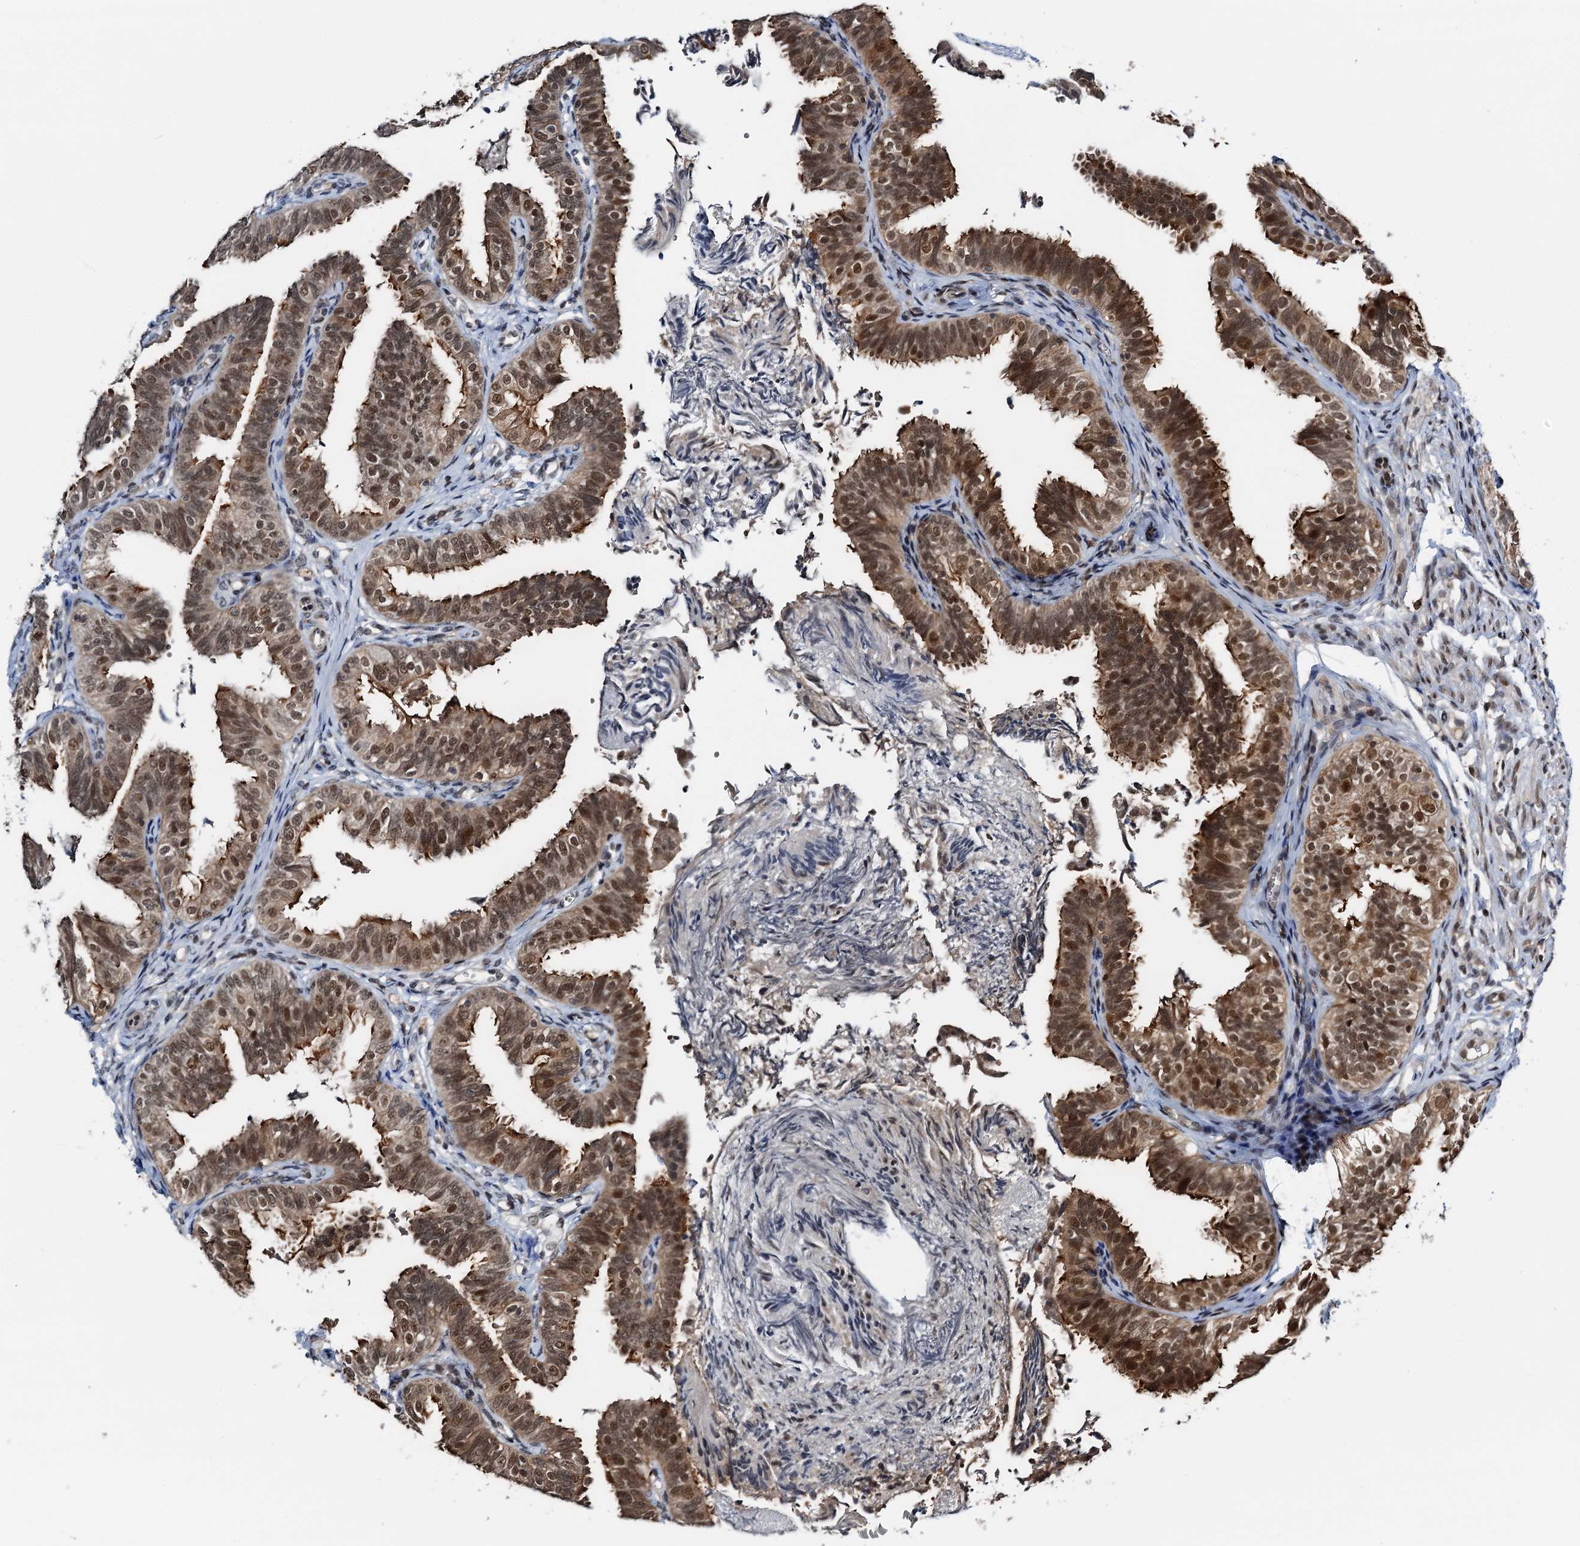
{"staining": {"intensity": "moderate", "quantity": ">75%", "location": "cytoplasmic/membranous,nuclear"}, "tissue": "fallopian tube", "cell_type": "Glandular cells", "image_type": "normal", "snomed": [{"axis": "morphology", "description": "Normal tissue, NOS"}, {"axis": "topography", "description": "Fallopian tube"}], "caption": "Immunohistochemical staining of unremarkable fallopian tube reveals medium levels of moderate cytoplasmic/membranous,nuclear positivity in about >75% of glandular cells. The staining was performed using DAB (3,3'-diaminobenzidine), with brown indicating positive protein expression. Nuclei are stained blue with hematoxylin.", "gene": "ZNF609", "patient": {"sex": "female", "age": 35}}